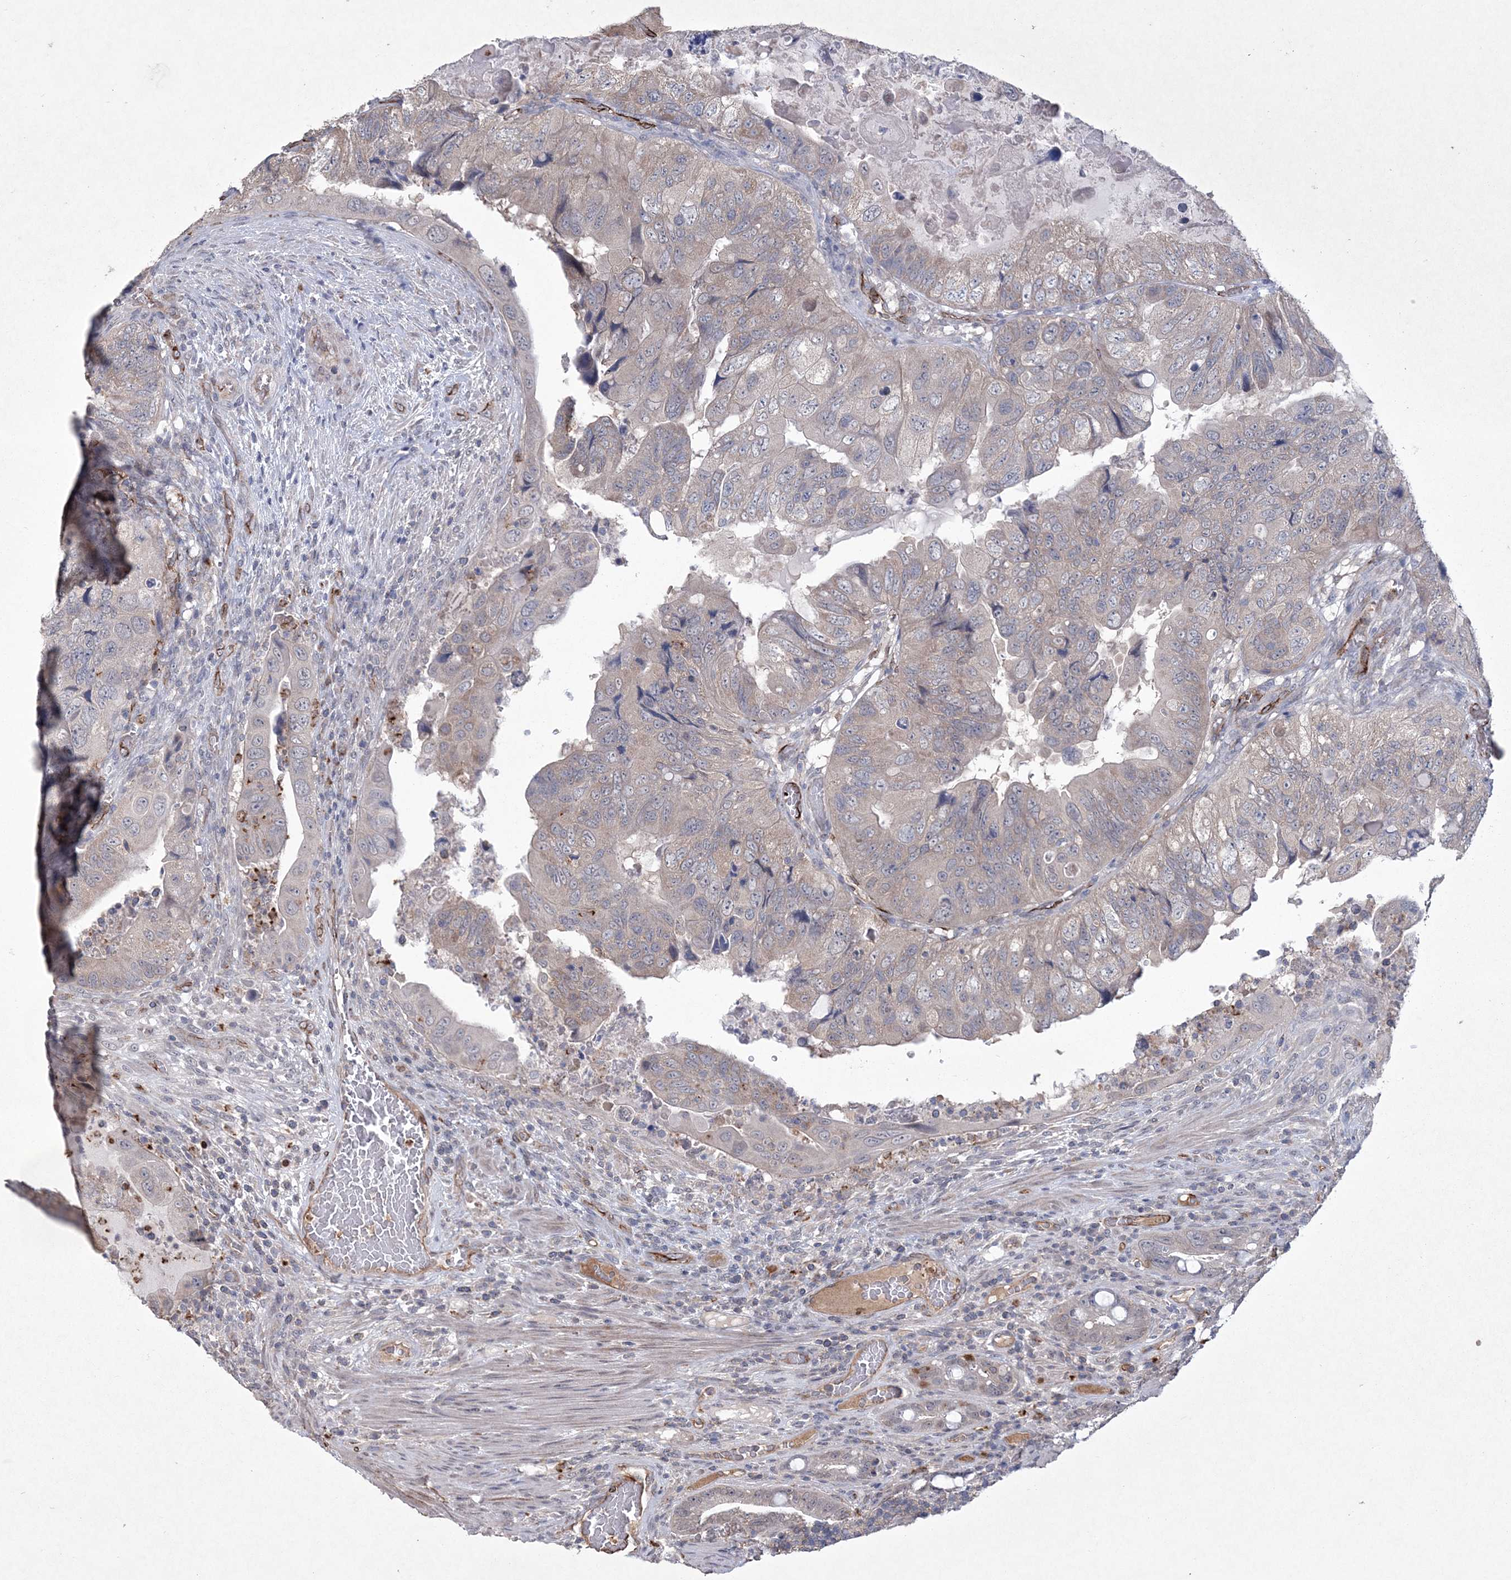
{"staining": {"intensity": "negative", "quantity": "none", "location": "none"}, "tissue": "colorectal cancer", "cell_type": "Tumor cells", "image_type": "cancer", "snomed": [{"axis": "morphology", "description": "Adenocarcinoma, NOS"}, {"axis": "topography", "description": "Rectum"}], "caption": "This photomicrograph is of adenocarcinoma (colorectal) stained with immunohistochemistry to label a protein in brown with the nuclei are counter-stained blue. There is no staining in tumor cells.", "gene": "DPCD", "patient": {"sex": "male", "age": 63}}